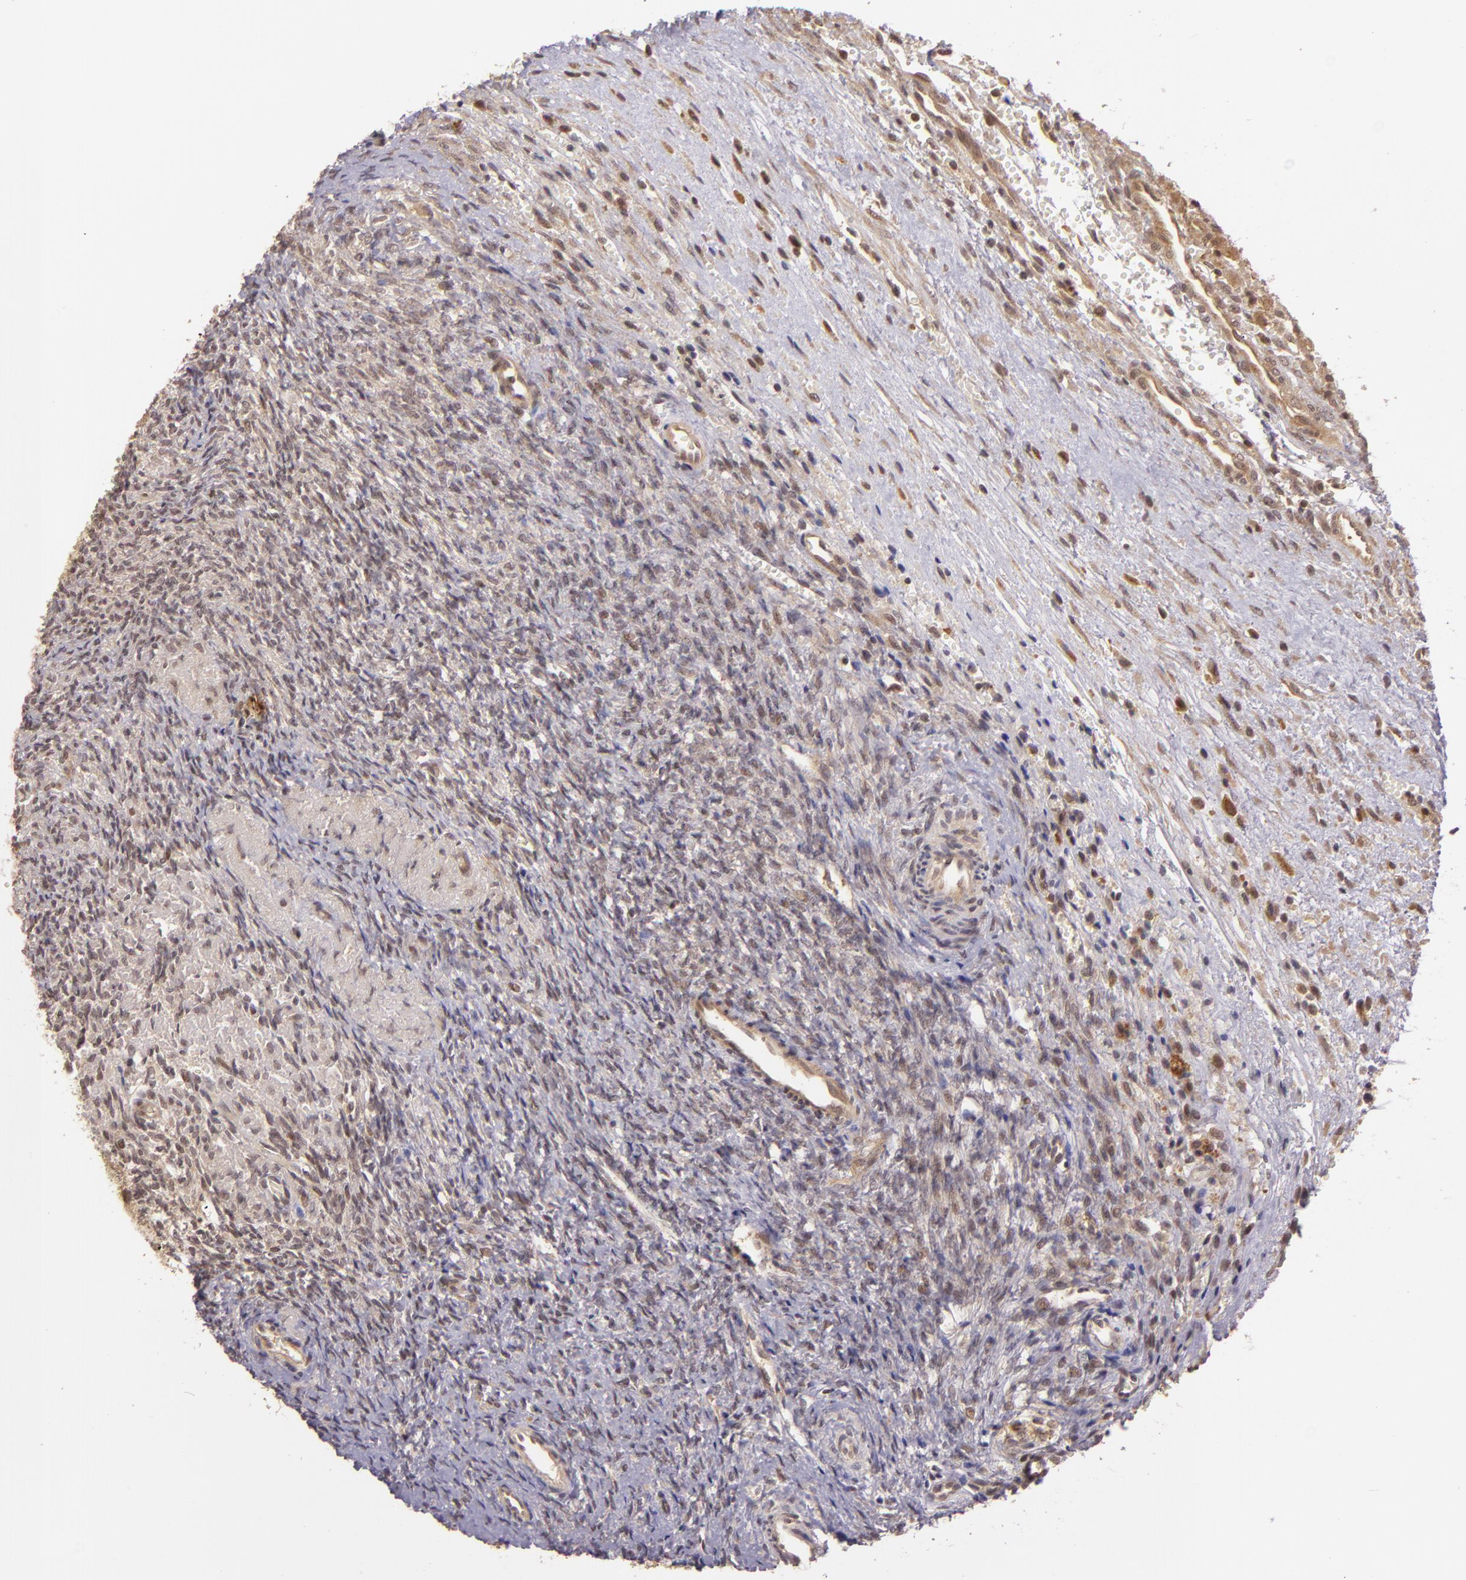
{"staining": {"intensity": "negative", "quantity": "none", "location": "none"}, "tissue": "ovary", "cell_type": "Ovarian stroma cells", "image_type": "normal", "snomed": [{"axis": "morphology", "description": "Normal tissue, NOS"}, {"axis": "topography", "description": "Ovary"}], "caption": "Immunohistochemistry (IHC) of benign ovary shows no positivity in ovarian stroma cells.", "gene": "TXNRD2", "patient": {"sex": "female", "age": 56}}